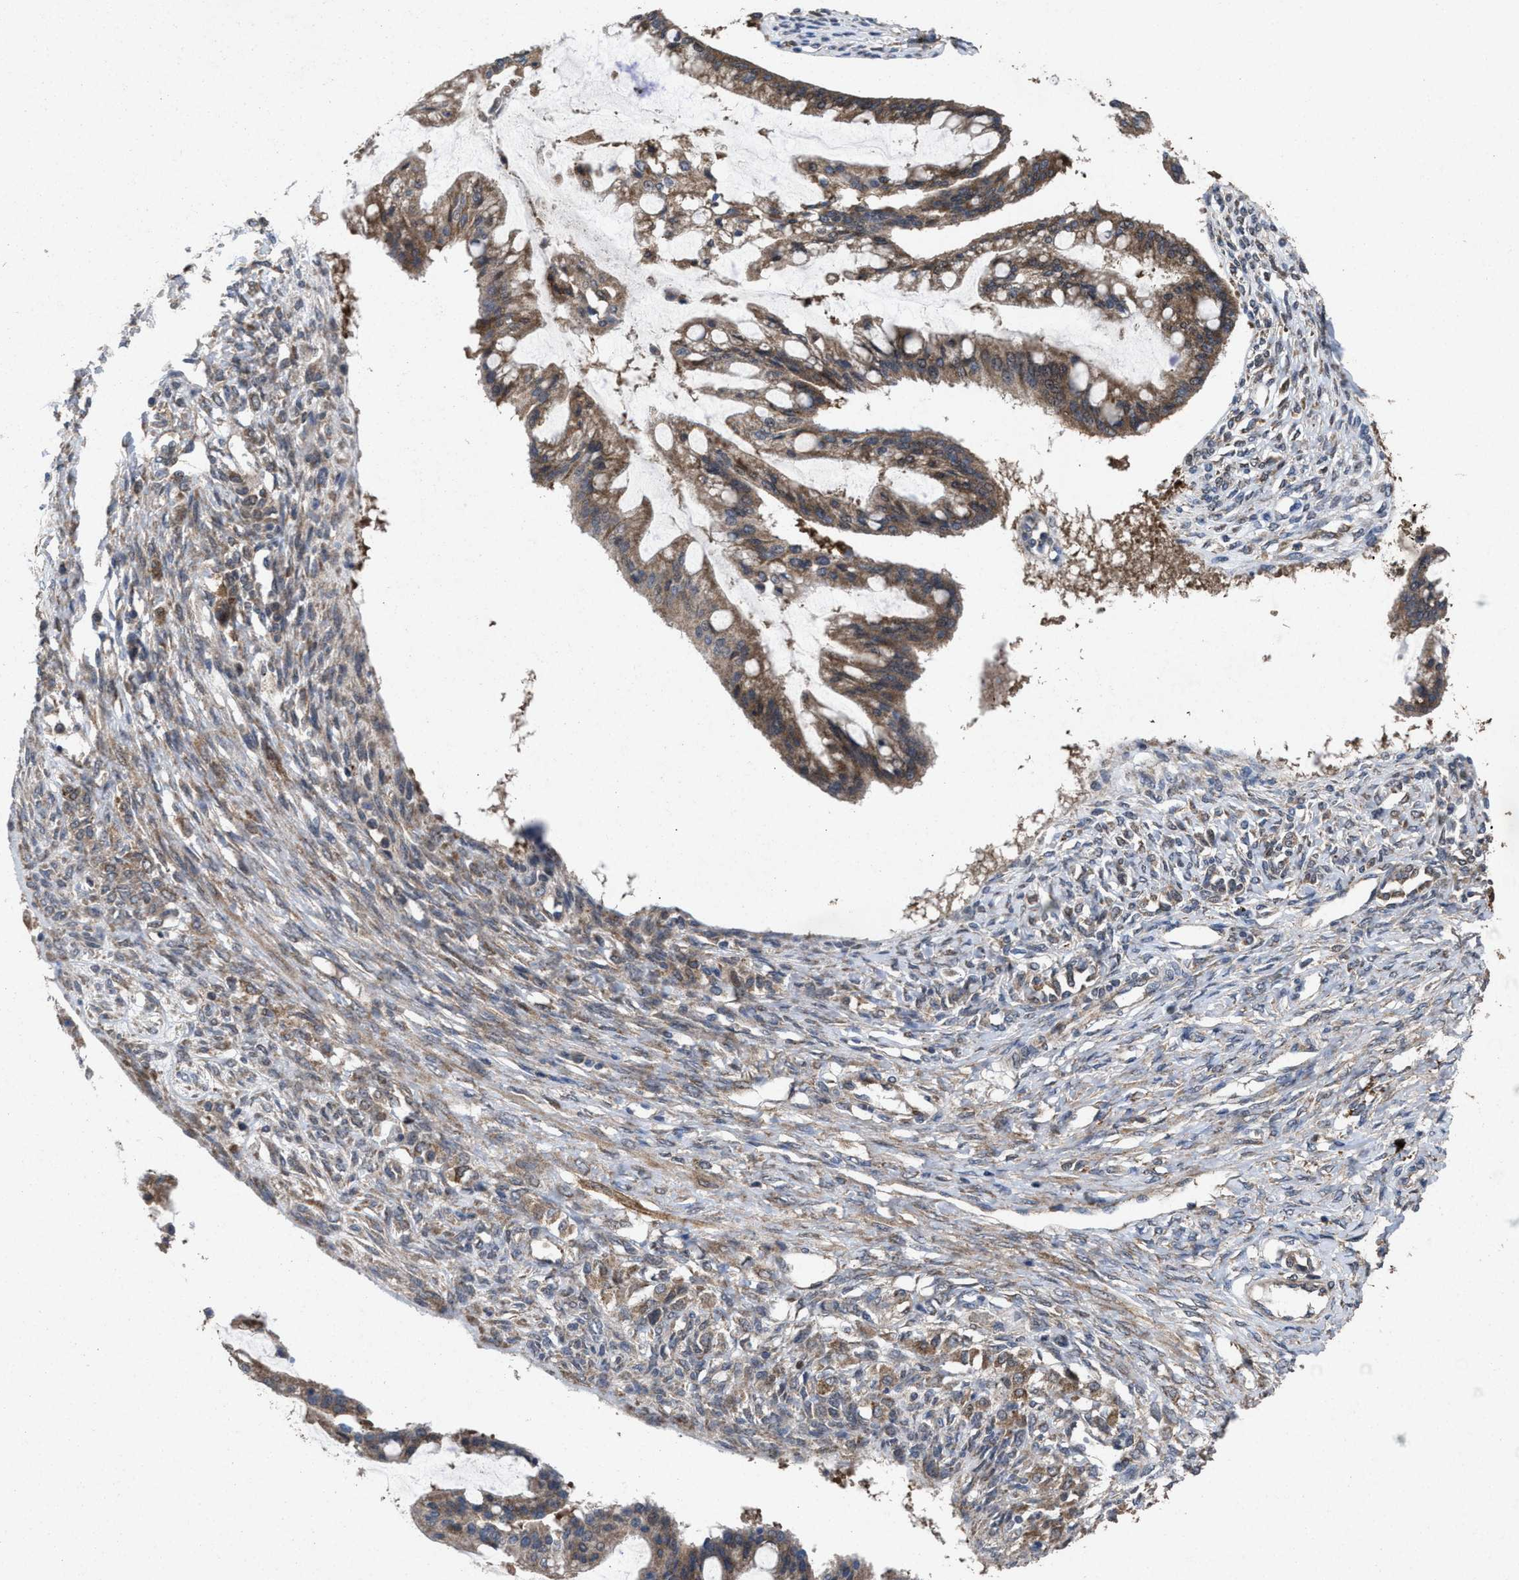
{"staining": {"intensity": "moderate", "quantity": ">75%", "location": "cytoplasmic/membranous"}, "tissue": "ovarian cancer", "cell_type": "Tumor cells", "image_type": "cancer", "snomed": [{"axis": "morphology", "description": "Cystadenocarcinoma, mucinous, NOS"}, {"axis": "topography", "description": "Ovary"}], "caption": "Protein staining of ovarian cancer (mucinous cystadenocarcinoma) tissue demonstrates moderate cytoplasmic/membranous staining in about >75% of tumor cells.", "gene": "MSI2", "patient": {"sex": "female", "age": 73}}